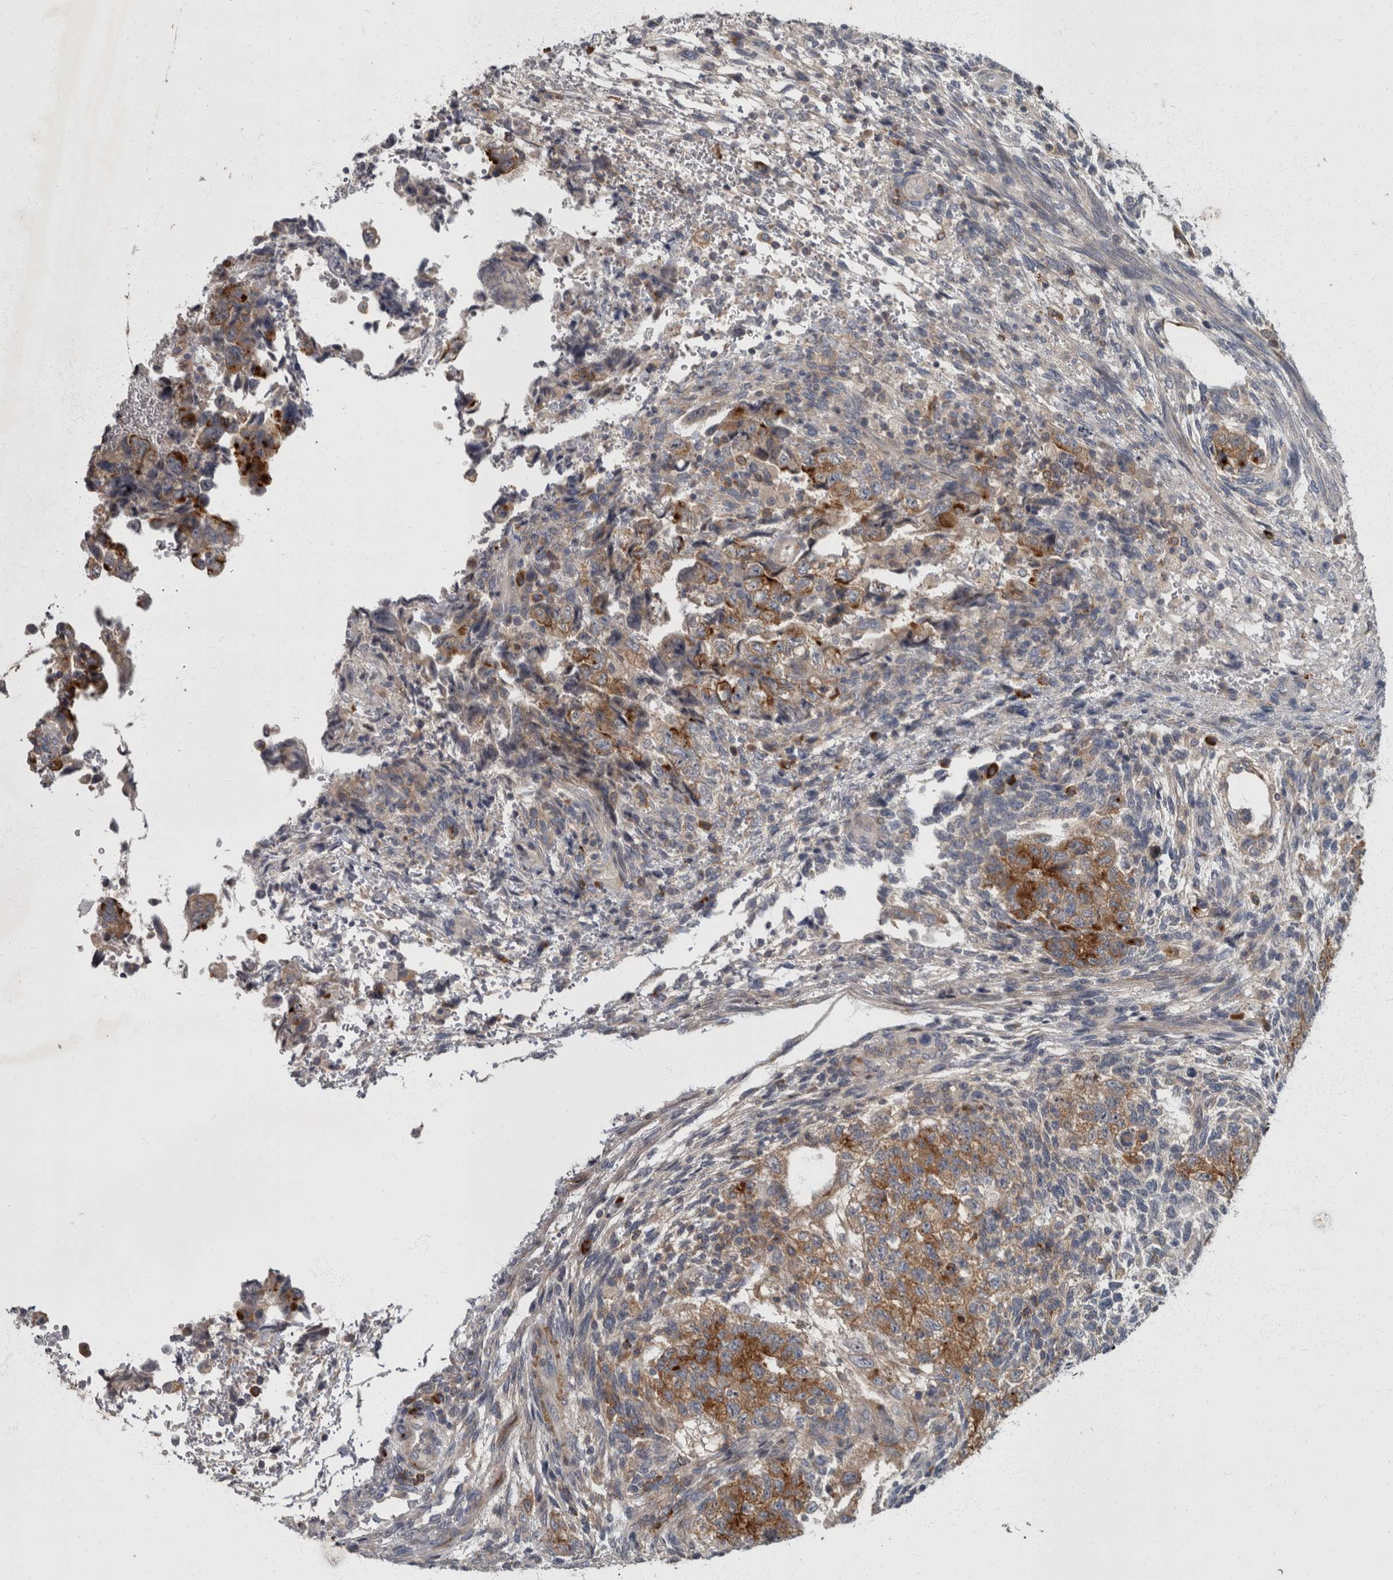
{"staining": {"intensity": "moderate", "quantity": "25%-75%", "location": "cytoplasmic/membranous"}, "tissue": "testis cancer", "cell_type": "Tumor cells", "image_type": "cancer", "snomed": [{"axis": "morphology", "description": "Normal tissue, NOS"}, {"axis": "morphology", "description": "Carcinoma, Embryonal, NOS"}, {"axis": "topography", "description": "Testis"}], "caption": "Immunohistochemistry (IHC) micrograph of neoplastic tissue: human testis cancer (embryonal carcinoma) stained using immunohistochemistry (IHC) reveals medium levels of moderate protein expression localized specifically in the cytoplasmic/membranous of tumor cells, appearing as a cytoplasmic/membranous brown color.", "gene": "CDC42BPG", "patient": {"sex": "male", "age": 36}}